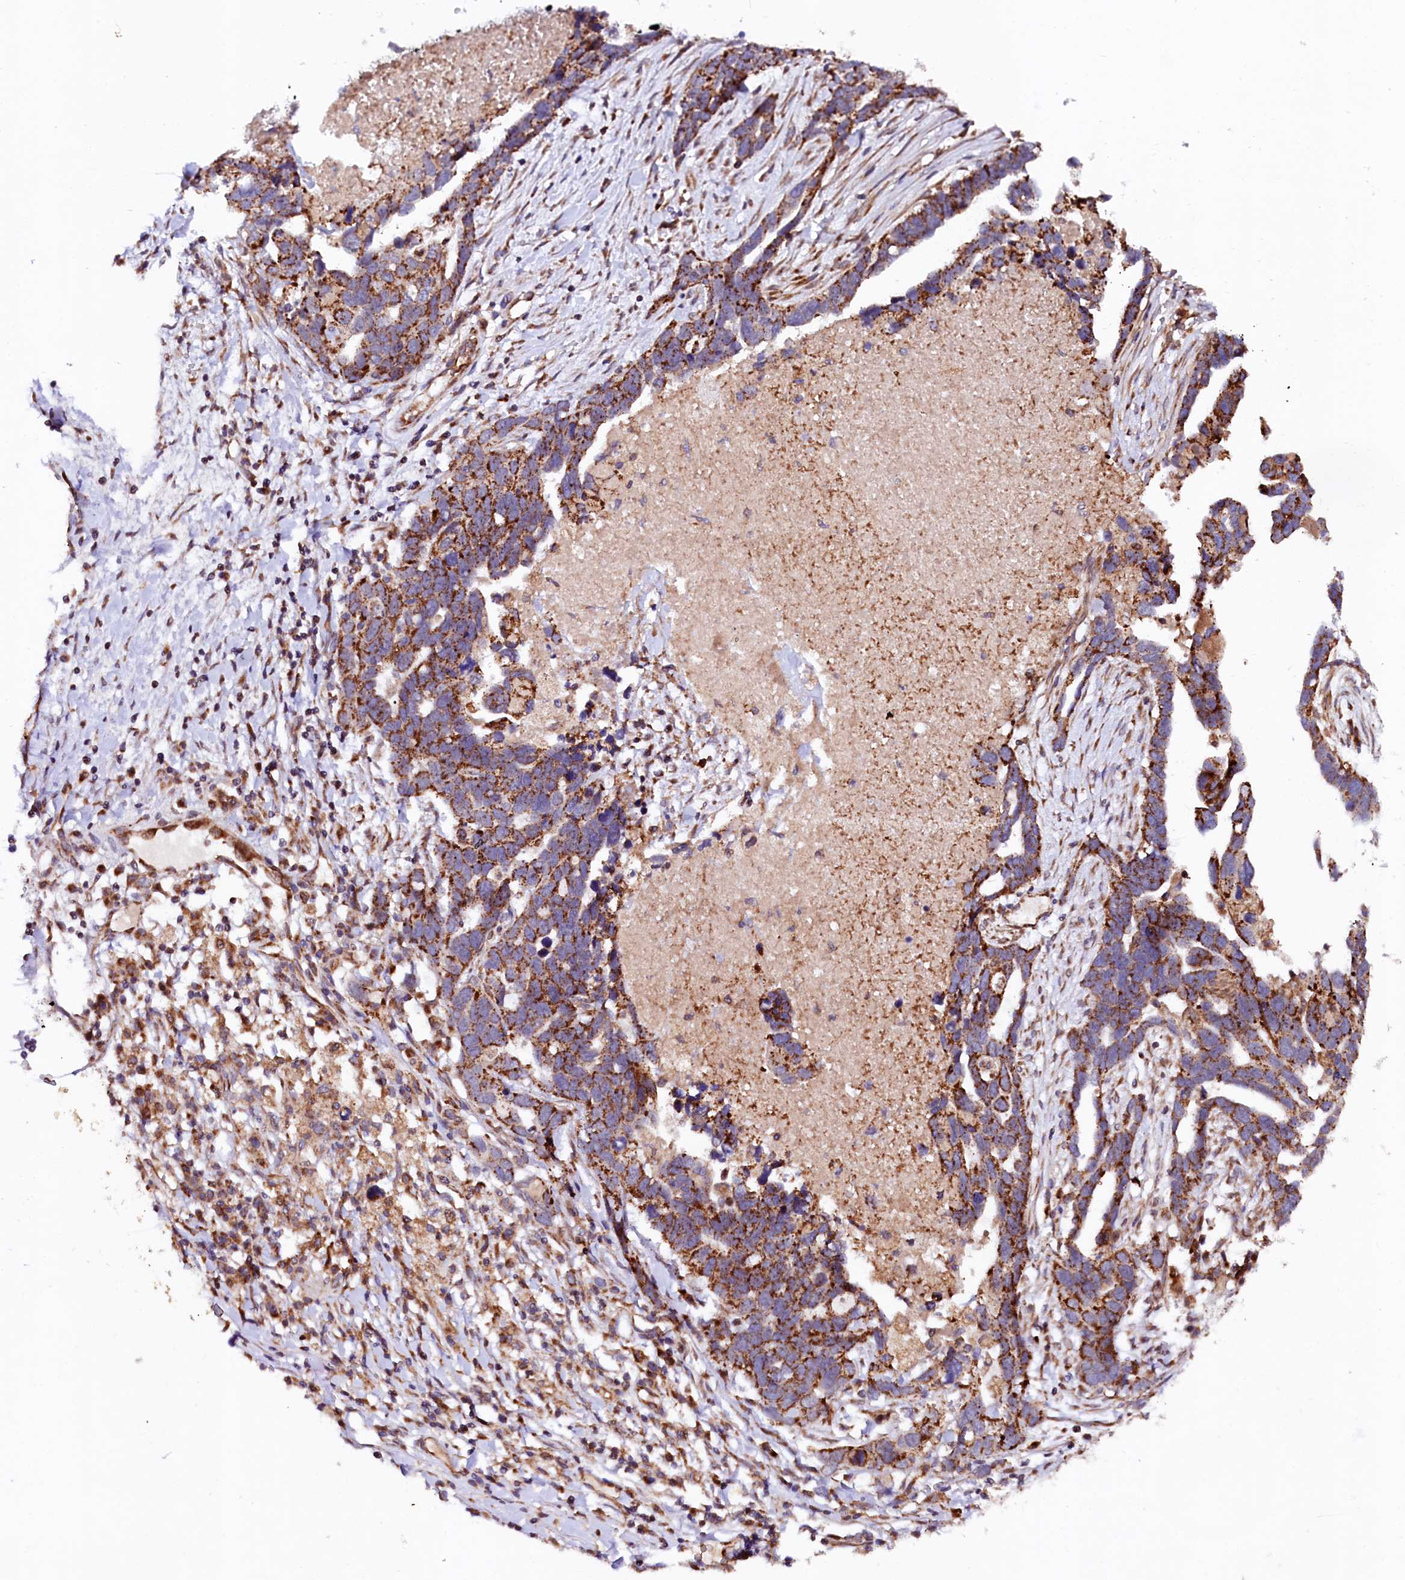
{"staining": {"intensity": "moderate", "quantity": ">75%", "location": "cytoplasmic/membranous"}, "tissue": "ovarian cancer", "cell_type": "Tumor cells", "image_type": "cancer", "snomed": [{"axis": "morphology", "description": "Cystadenocarcinoma, serous, NOS"}, {"axis": "topography", "description": "Ovary"}], "caption": "Tumor cells display medium levels of moderate cytoplasmic/membranous positivity in approximately >75% of cells in human ovarian cancer.", "gene": "UBE3C", "patient": {"sex": "female", "age": 54}}